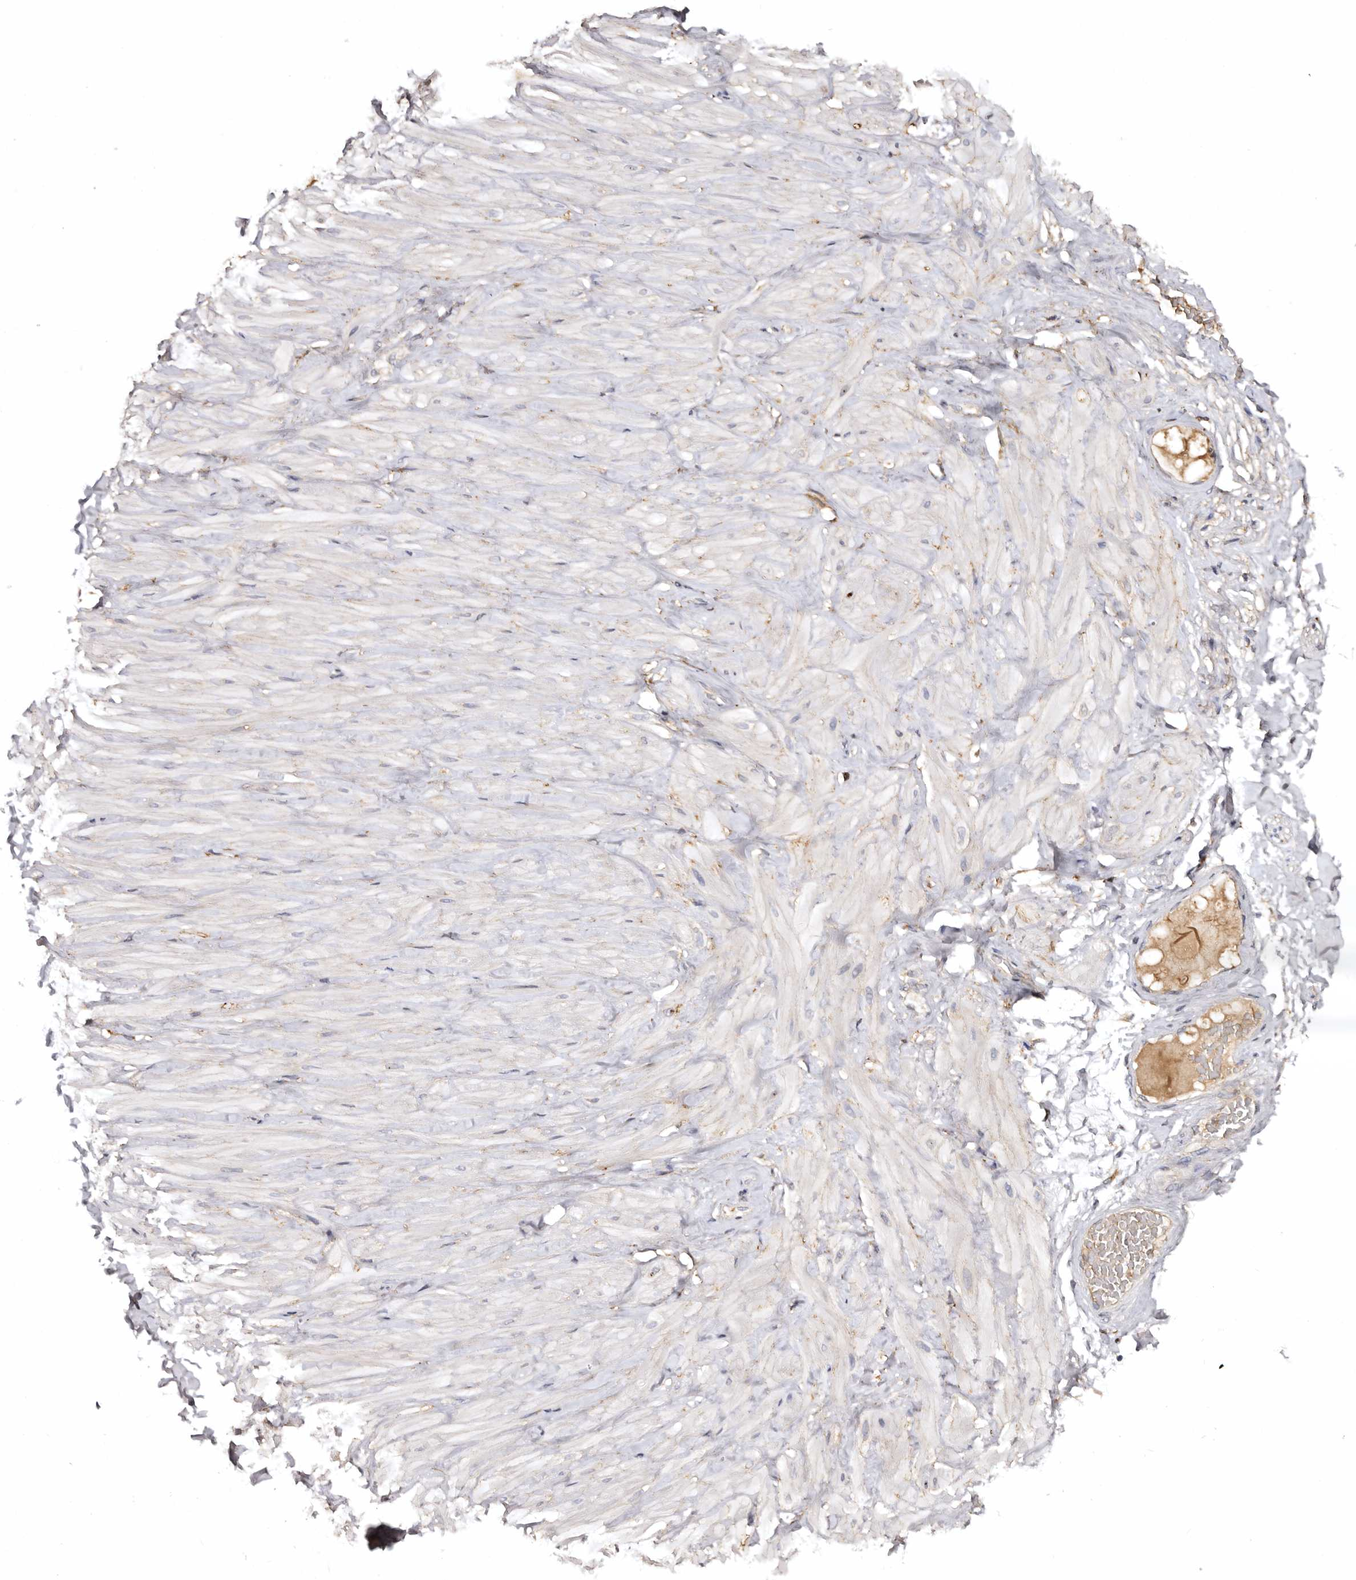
{"staining": {"intensity": "negative", "quantity": "none", "location": "none"}, "tissue": "adipose tissue", "cell_type": "Adipocytes", "image_type": "normal", "snomed": [{"axis": "morphology", "description": "Normal tissue, NOS"}, {"axis": "topography", "description": "Adipose tissue"}, {"axis": "topography", "description": "Vascular tissue"}, {"axis": "topography", "description": "Peripheral nerve tissue"}], "caption": "High magnification brightfield microscopy of benign adipose tissue stained with DAB (3,3'-diaminobenzidine) (brown) and counterstained with hematoxylin (blue): adipocytes show no significant staining. Brightfield microscopy of immunohistochemistry stained with DAB (3,3'-diaminobenzidine) (brown) and hematoxylin (blue), captured at high magnification.", "gene": "INKA2", "patient": {"sex": "male", "age": 25}}